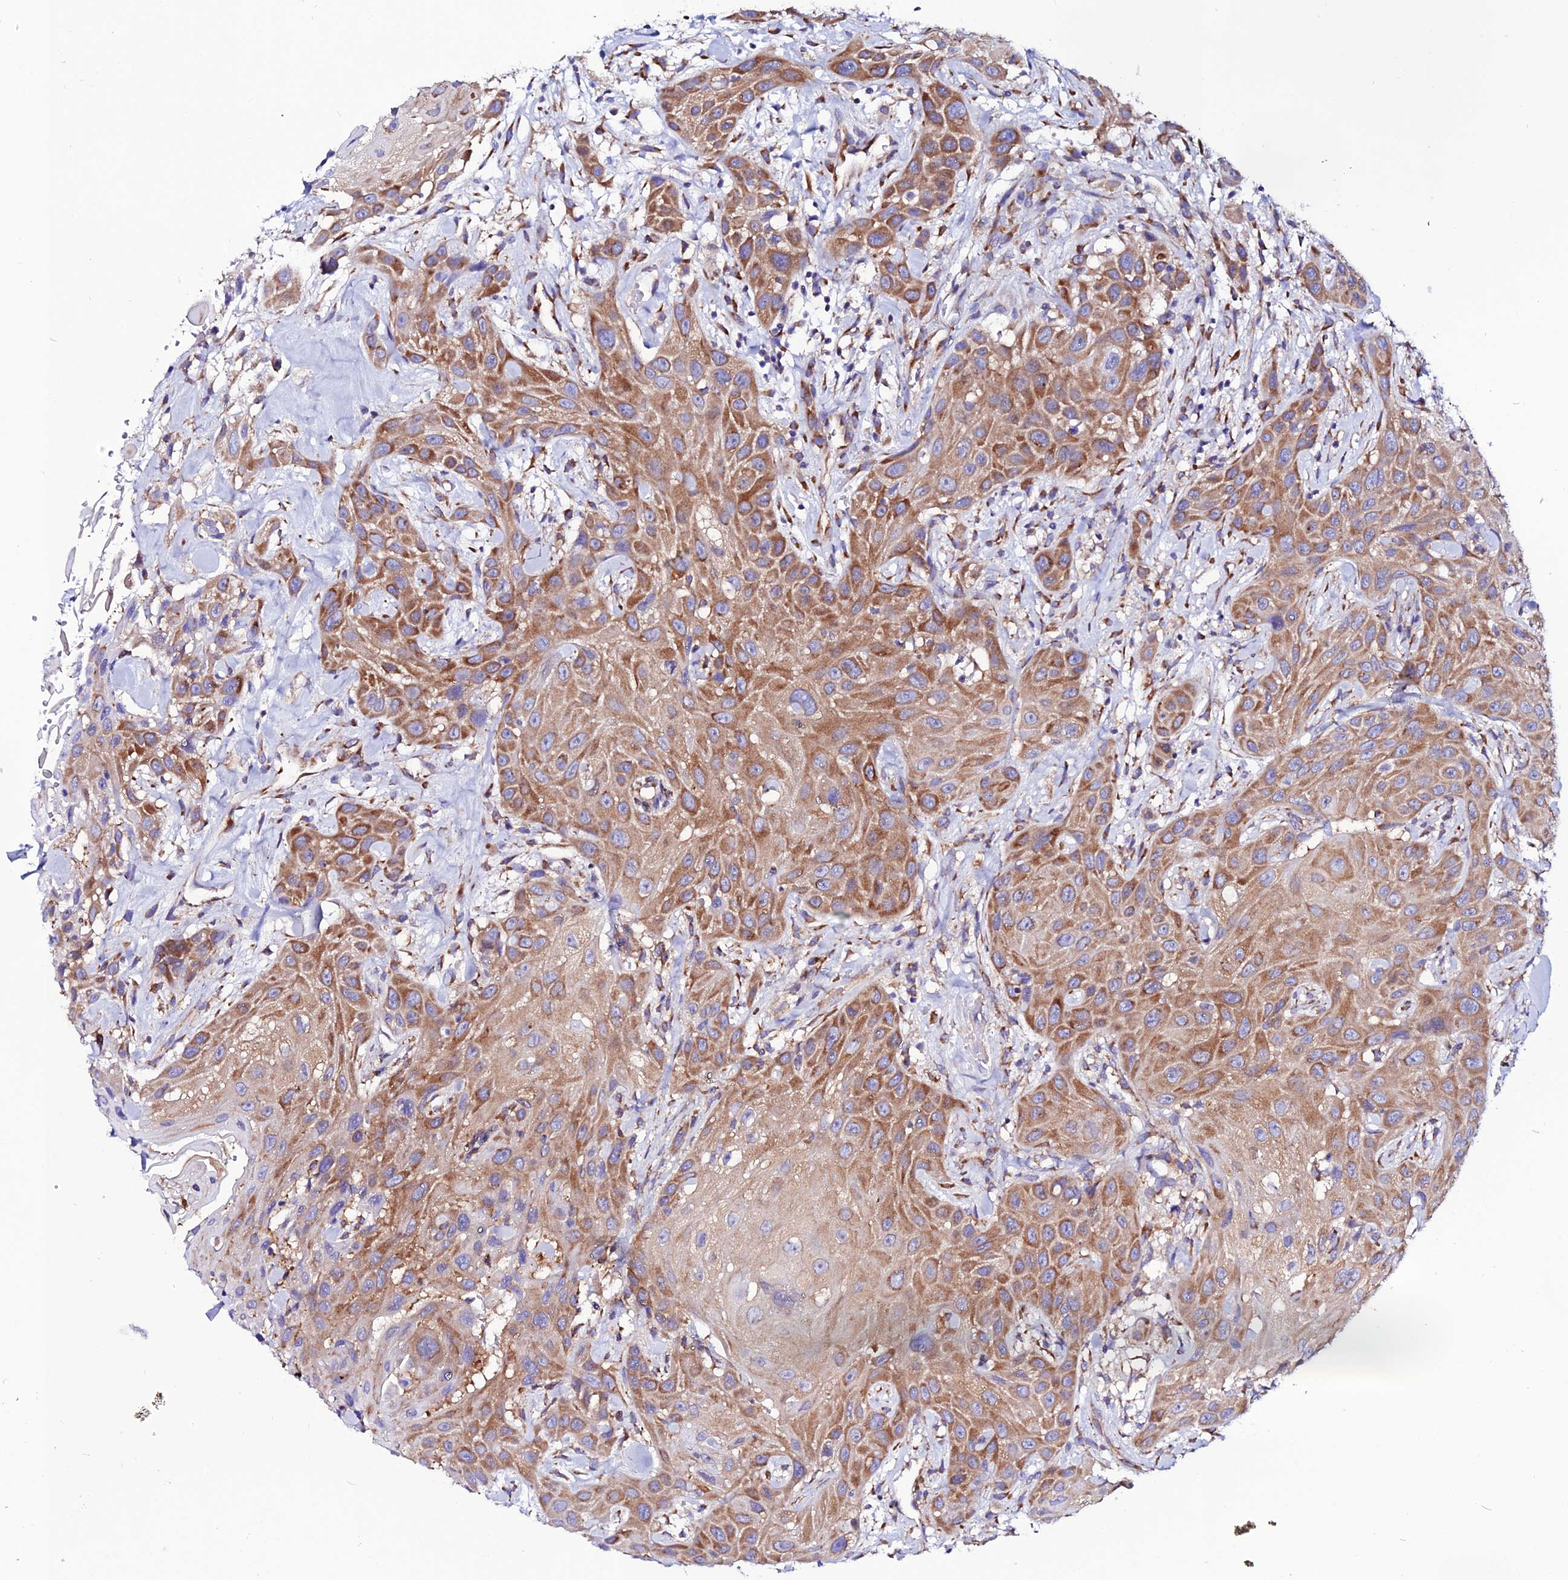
{"staining": {"intensity": "moderate", "quantity": ">75%", "location": "cytoplasmic/membranous"}, "tissue": "head and neck cancer", "cell_type": "Tumor cells", "image_type": "cancer", "snomed": [{"axis": "morphology", "description": "Squamous cell carcinoma, NOS"}, {"axis": "topography", "description": "Head-Neck"}], "caption": "Protein staining by immunohistochemistry (IHC) reveals moderate cytoplasmic/membranous expression in approximately >75% of tumor cells in head and neck cancer (squamous cell carcinoma). (Brightfield microscopy of DAB IHC at high magnification).", "gene": "EEF1G", "patient": {"sex": "male", "age": 81}}